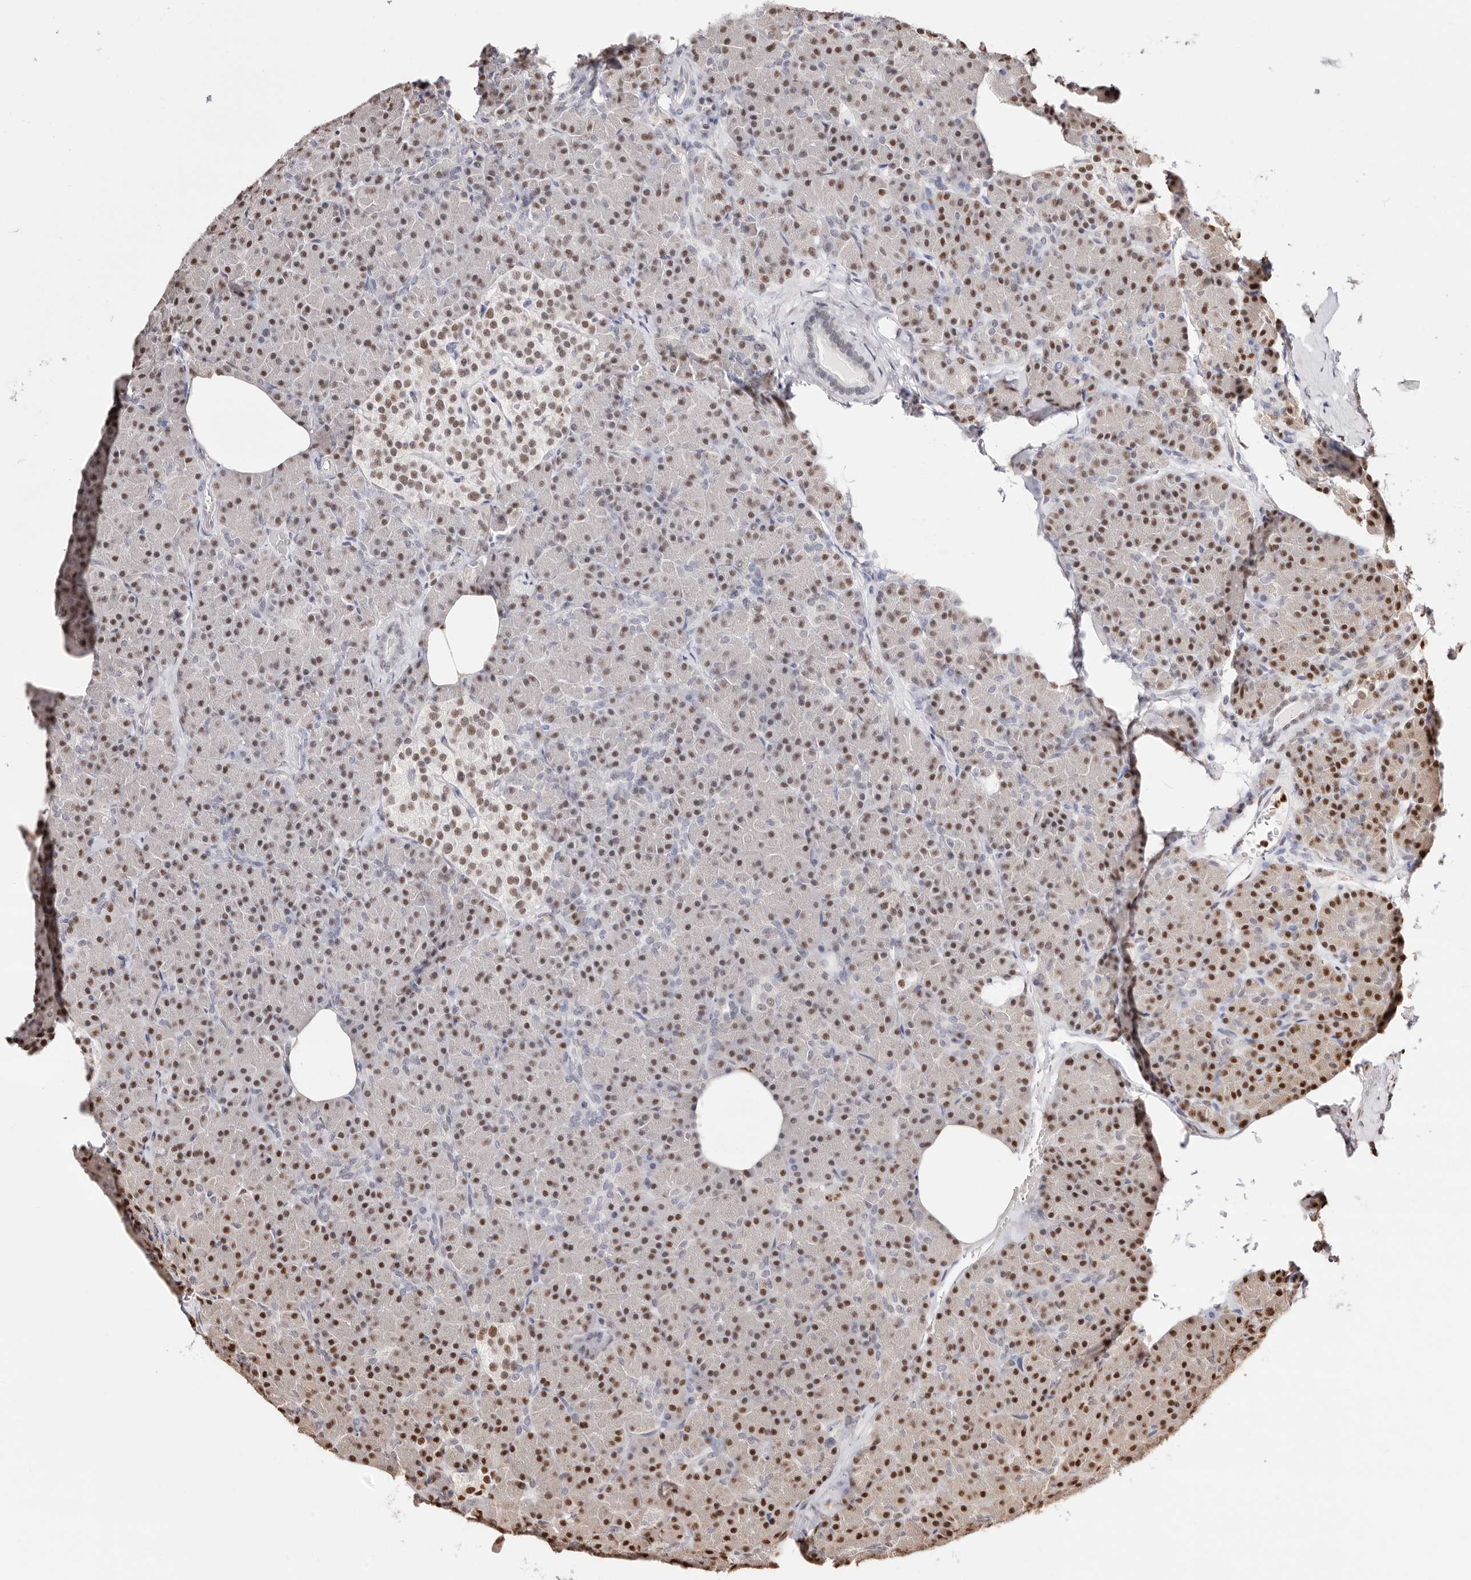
{"staining": {"intensity": "strong", "quantity": "25%-75%", "location": "nuclear"}, "tissue": "pancreas", "cell_type": "Exocrine glandular cells", "image_type": "normal", "snomed": [{"axis": "morphology", "description": "Normal tissue, NOS"}, {"axis": "topography", "description": "Pancreas"}], "caption": "Unremarkable pancreas exhibits strong nuclear expression in approximately 25%-75% of exocrine glandular cells, visualized by immunohistochemistry. (IHC, brightfield microscopy, high magnification).", "gene": "TKT", "patient": {"sex": "female", "age": 43}}